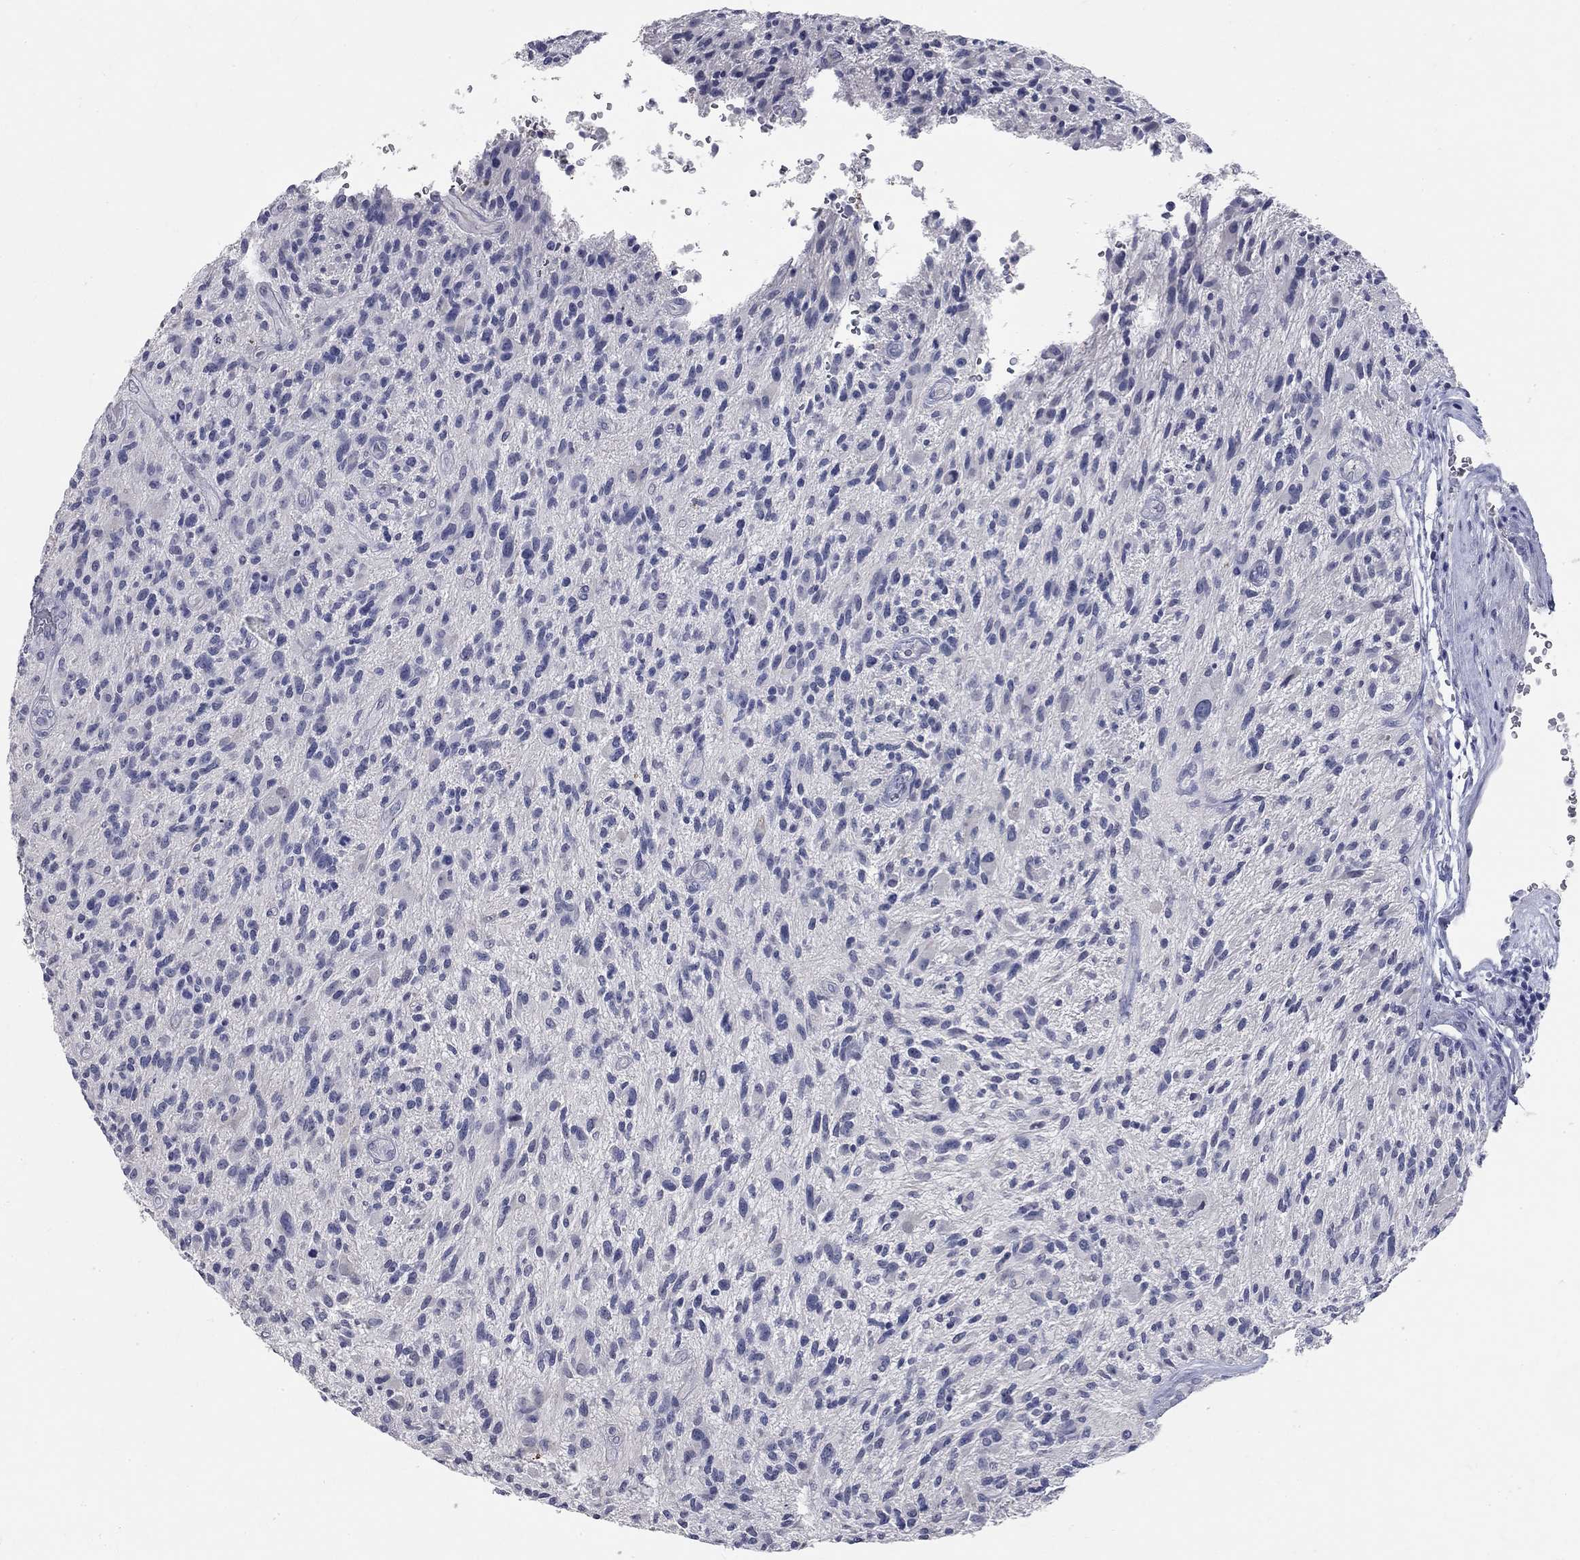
{"staining": {"intensity": "negative", "quantity": "none", "location": "none"}, "tissue": "glioma", "cell_type": "Tumor cells", "image_type": "cancer", "snomed": [{"axis": "morphology", "description": "Glioma, malignant, High grade"}, {"axis": "topography", "description": "Brain"}], "caption": "Tumor cells show no significant protein expression in glioma.", "gene": "SYT12", "patient": {"sex": "male", "age": 47}}